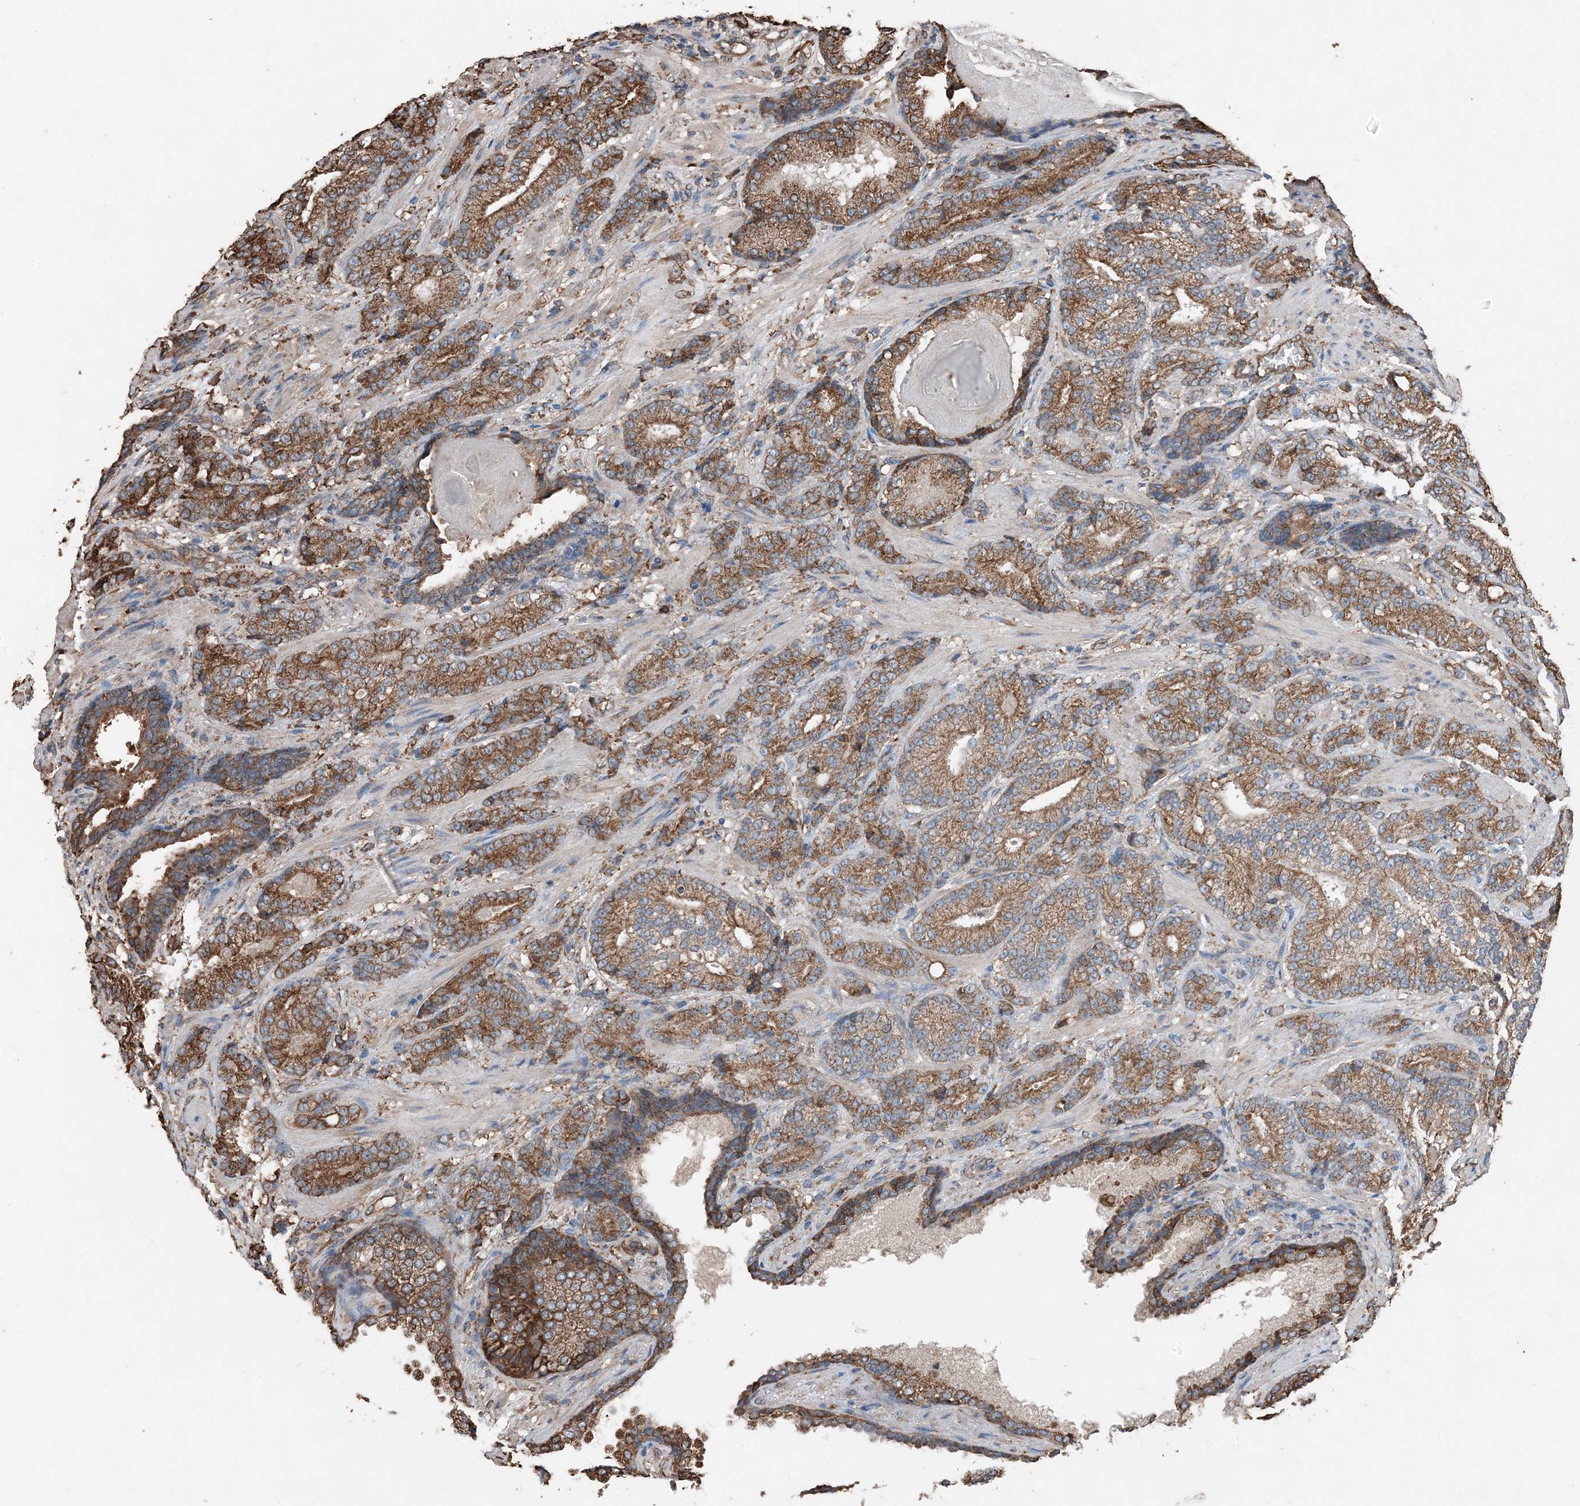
{"staining": {"intensity": "strong", "quantity": ">75%", "location": "cytoplasmic/membranous"}, "tissue": "prostate cancer", "cell_type": "Tumor cells", "image_type": "cancer", "snomed": [{"axis": "morphology", "description": "Adenocarcinoma, High grade"}, {"axis": "topography", "description": "Prostate"}], "caption": "Prostate high-grade adenocarcinoma tissue displays strong cytoplasmic/membranous staining in about >75% of tumor cells", "gene": "PDIA6", "patient": {"sex": "male", "age": 61}}